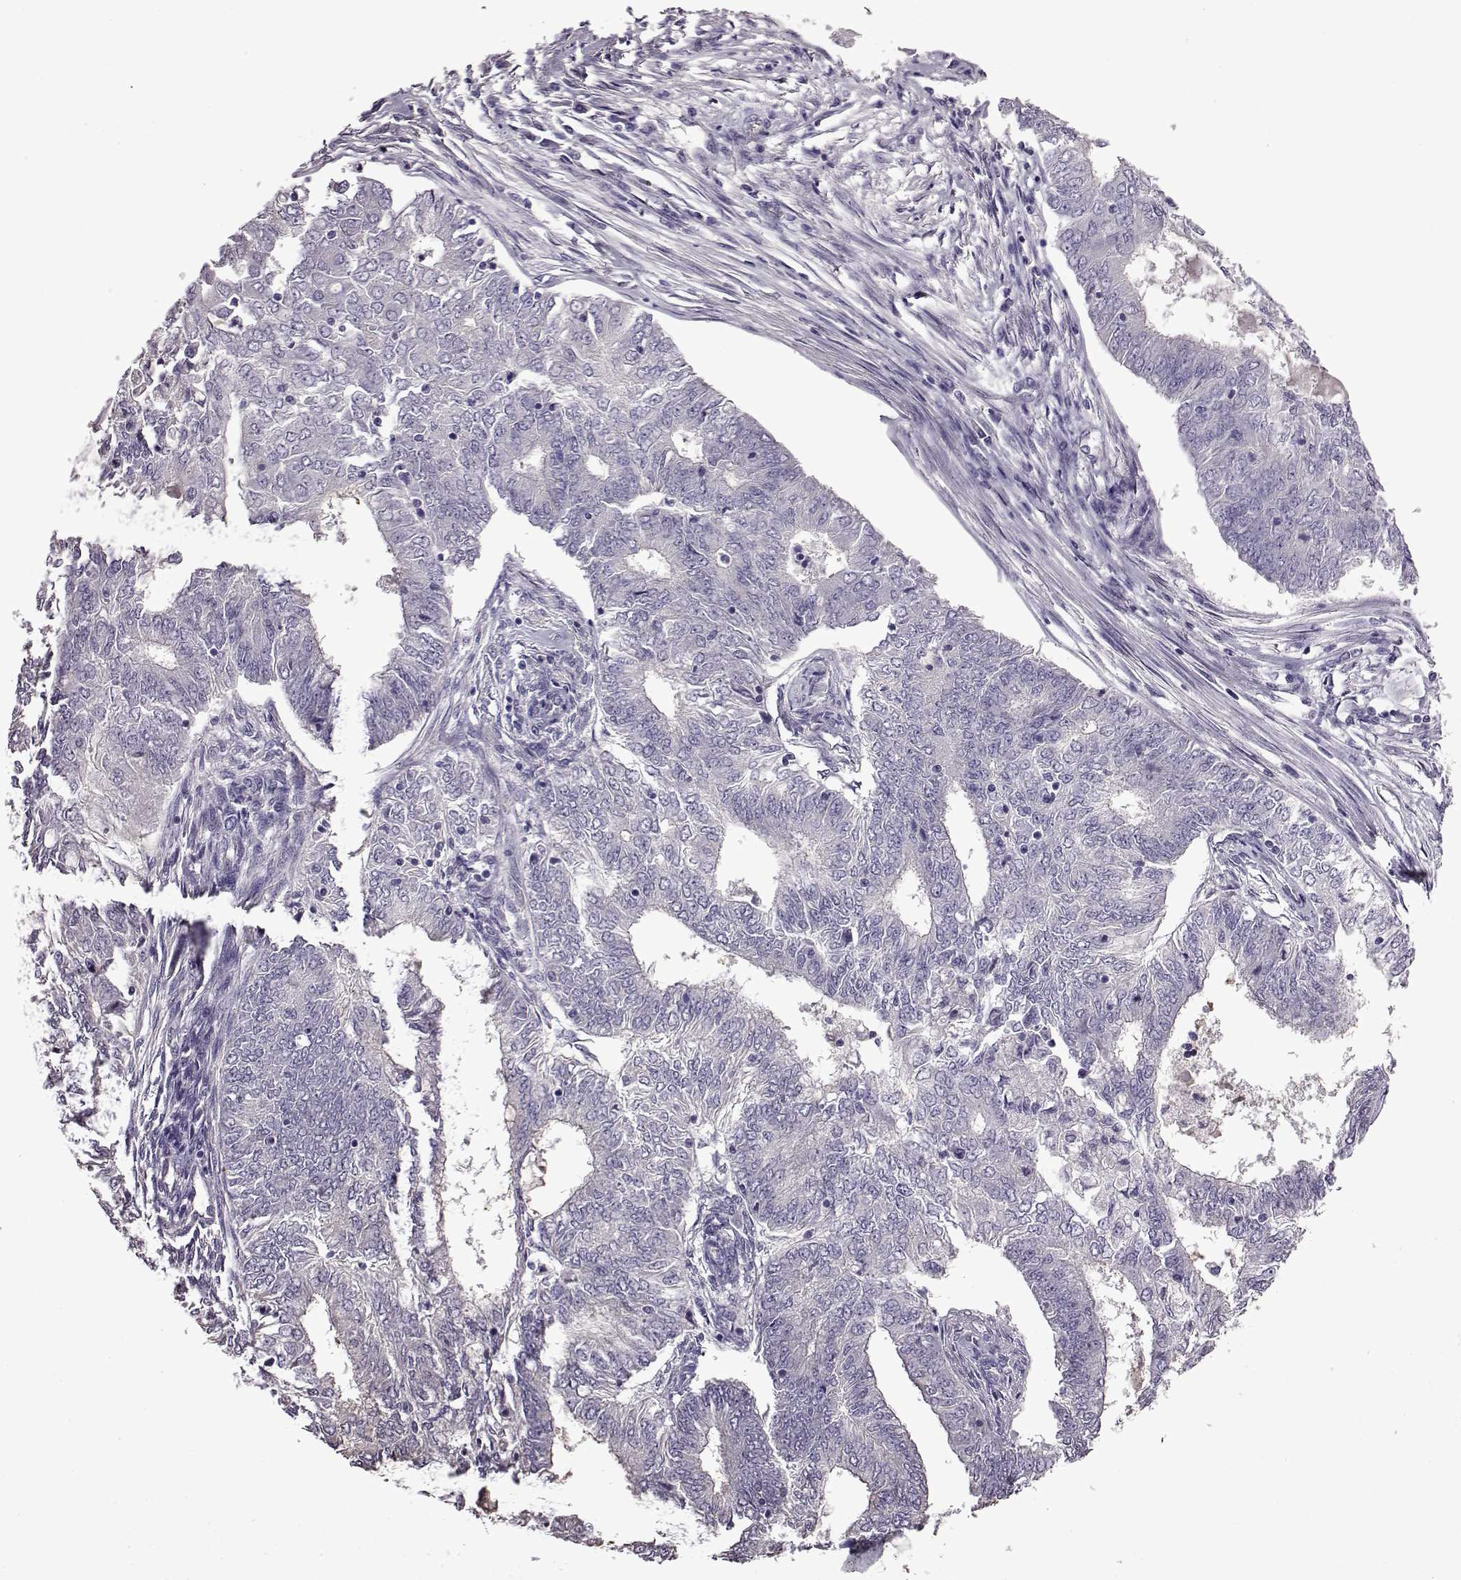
{"staining": {"intensity": "negative", "quantity": "none", "location": "none"}, "tissue": "endometrial cancer", "cell_type": "Tumor cells", "image_type": "cancer", "snomed": [{"axis": "morphology", "description": "Adenocarcinoma, NOS"}, {"axis": "topography", "description": "Endometrium"}], "caption": "IHC photomicrograph of neoplastic tissue: human endometrial cancer (adenocarcinoma) stained with DAB (3,3'-diaminobenzidine) displays no significant protein expression in tumor cells. (Stains: DAB immunohistochemistry (IHC) with hematoxylin counter stain, Microscopy: brightfield microscopy at high magnification).", "gene": "EDDM3B", "patient": {"sex": "female", "age": 62}}